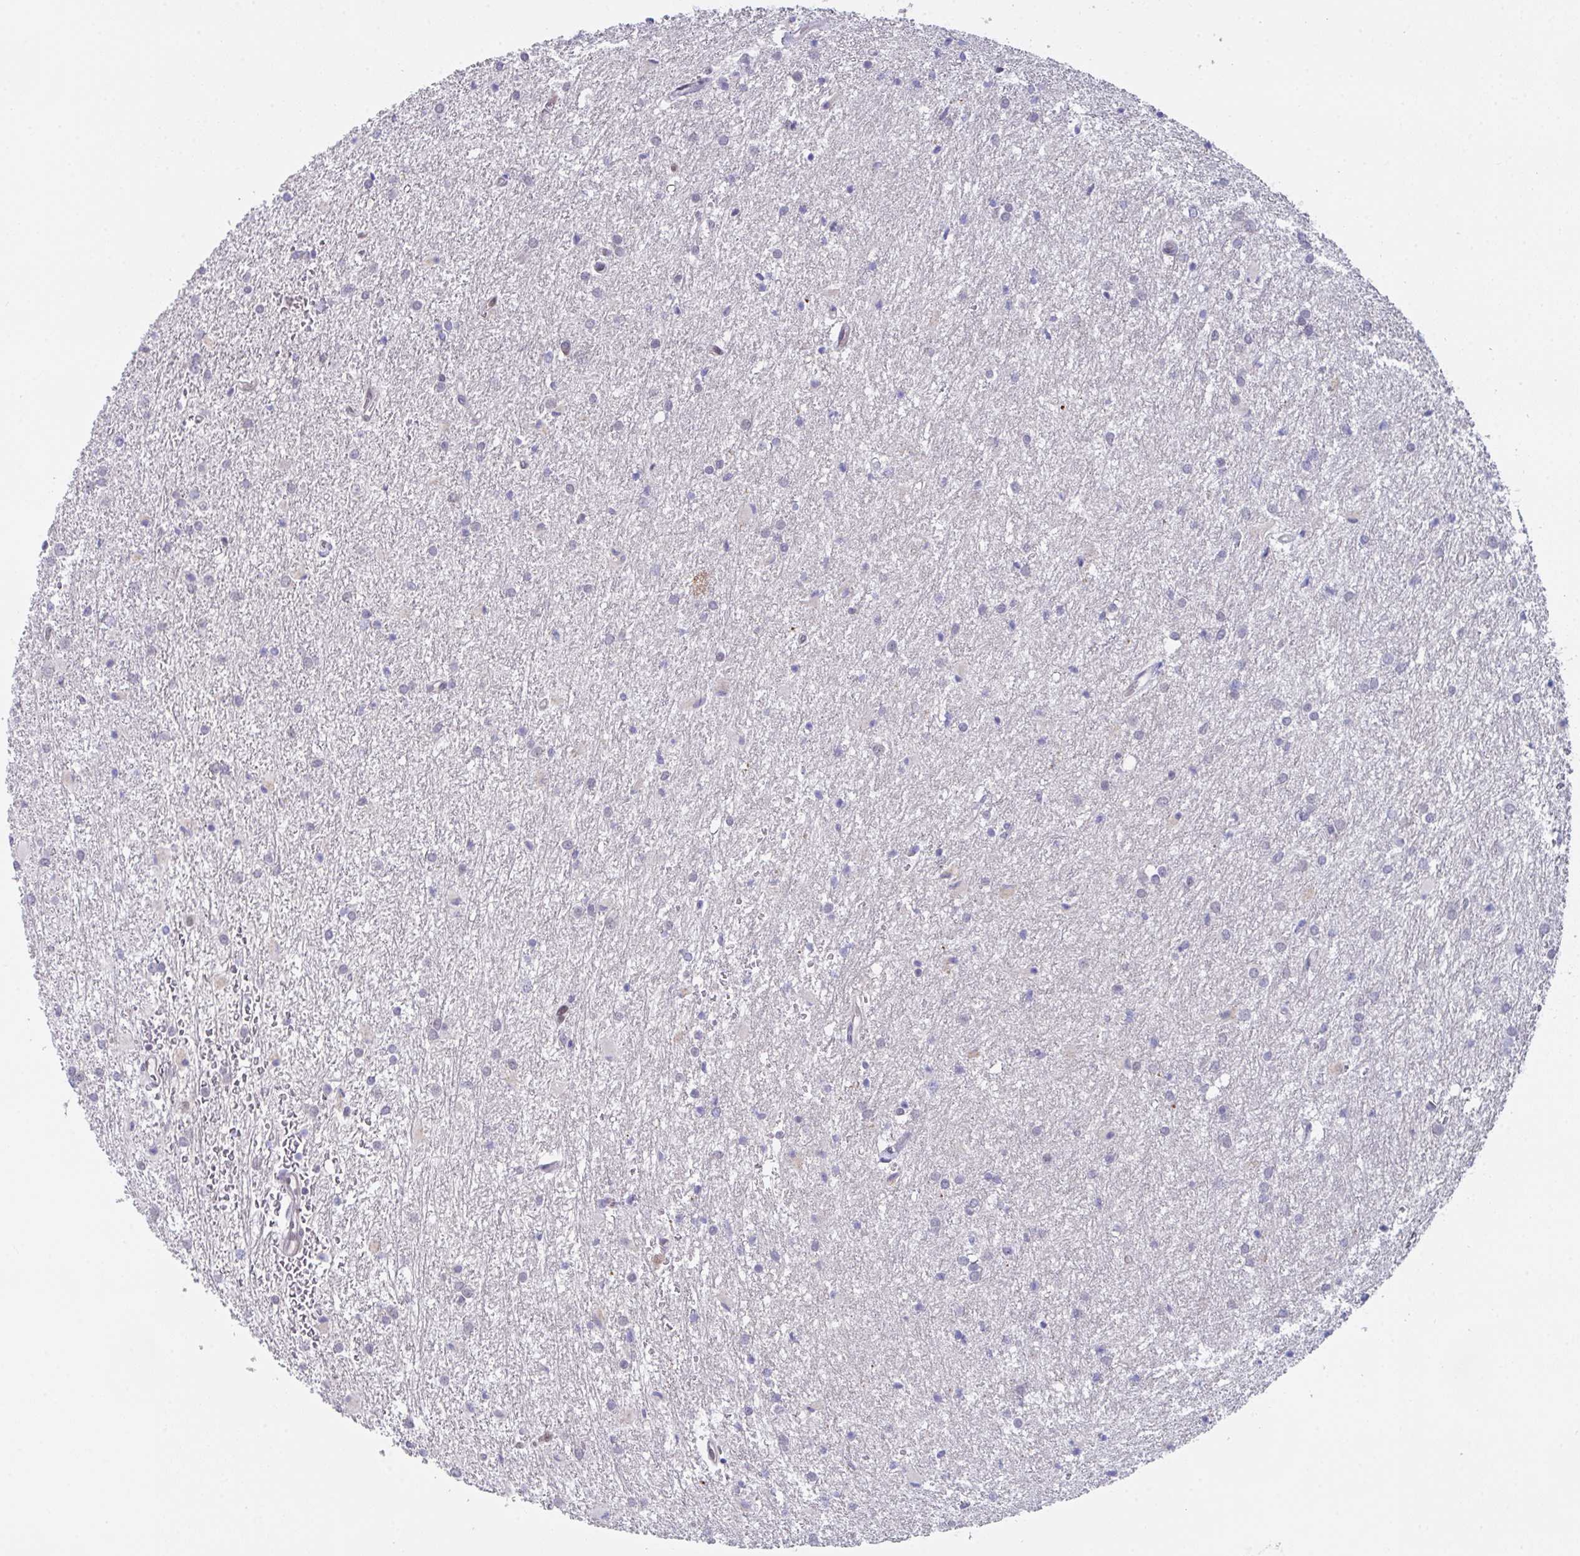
{"staining": {"intensity": "negative", "quantity": "none", "location": "none"}, "tissue": "glioma", "cell_type": "Tumor cells", "image_type": "cancer", "snomed": [{"axis": "morphology", "description": "Glioma, malignant, High grade"}, {"axis": "topography", "description": "Brain"}], "caption": "This is a image of IHC staining of malignant glioma (high-grade), which shows no expression in tumor cells.", "gene": "RBM18", "patient": {"sex": "female", "age": 50}}